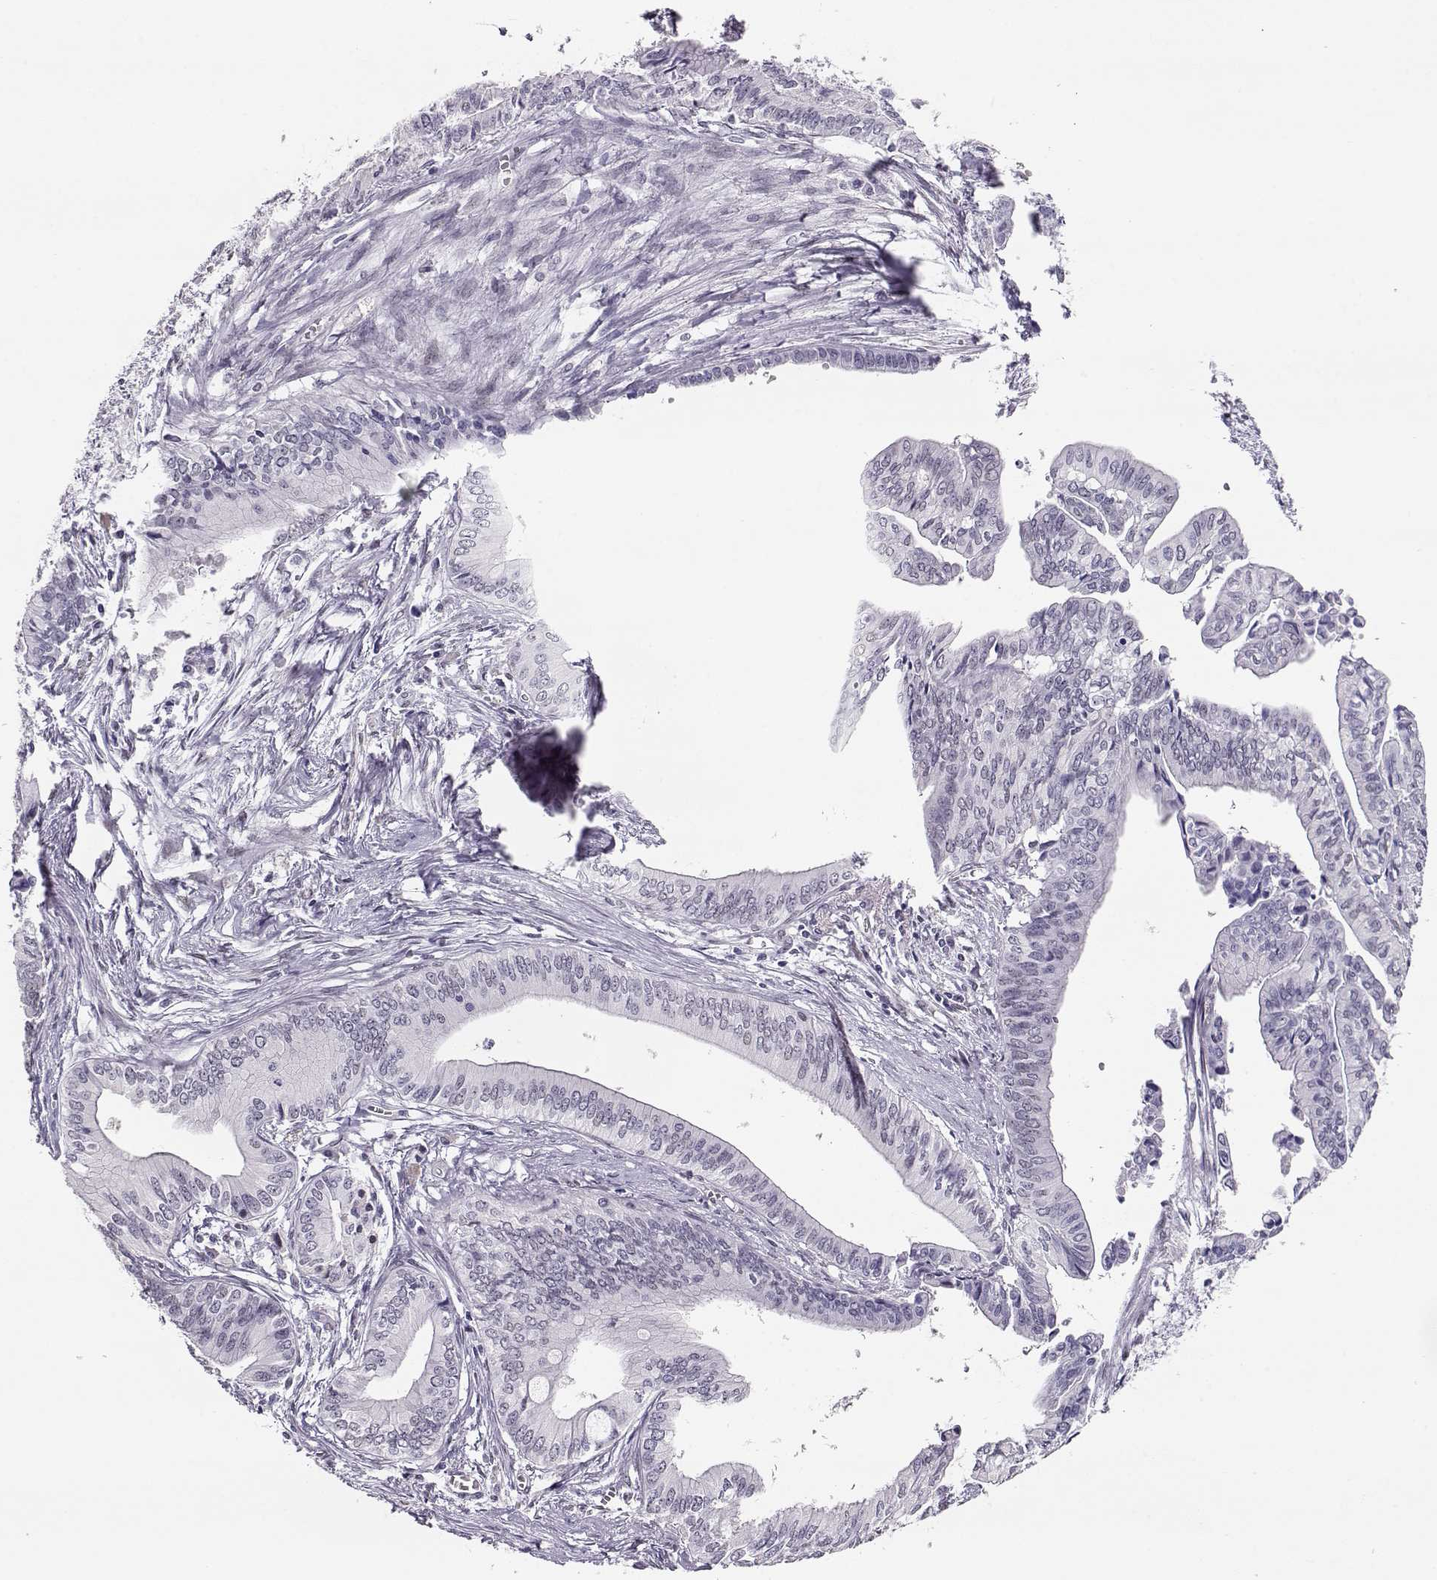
{"staining": {"intensity": "negative", "quantity": "none", "location": "none"}, "tissue": "pancreatic cancer", "cell_type": "Tumor cells", "image_type": "cancer", "snomed": [{"axis": "morphology", "description": "Adenocarcinoma, NOS"}, {"axis": "topography", "description": "Pancreas"}], "caption": "This is an immunohistochemistry histopathology image of human pancreatic adenocarcinoma. There is no staining in tumor cells.", "gene": "POLI", "patient": {"sex": "female", "age": 61}}